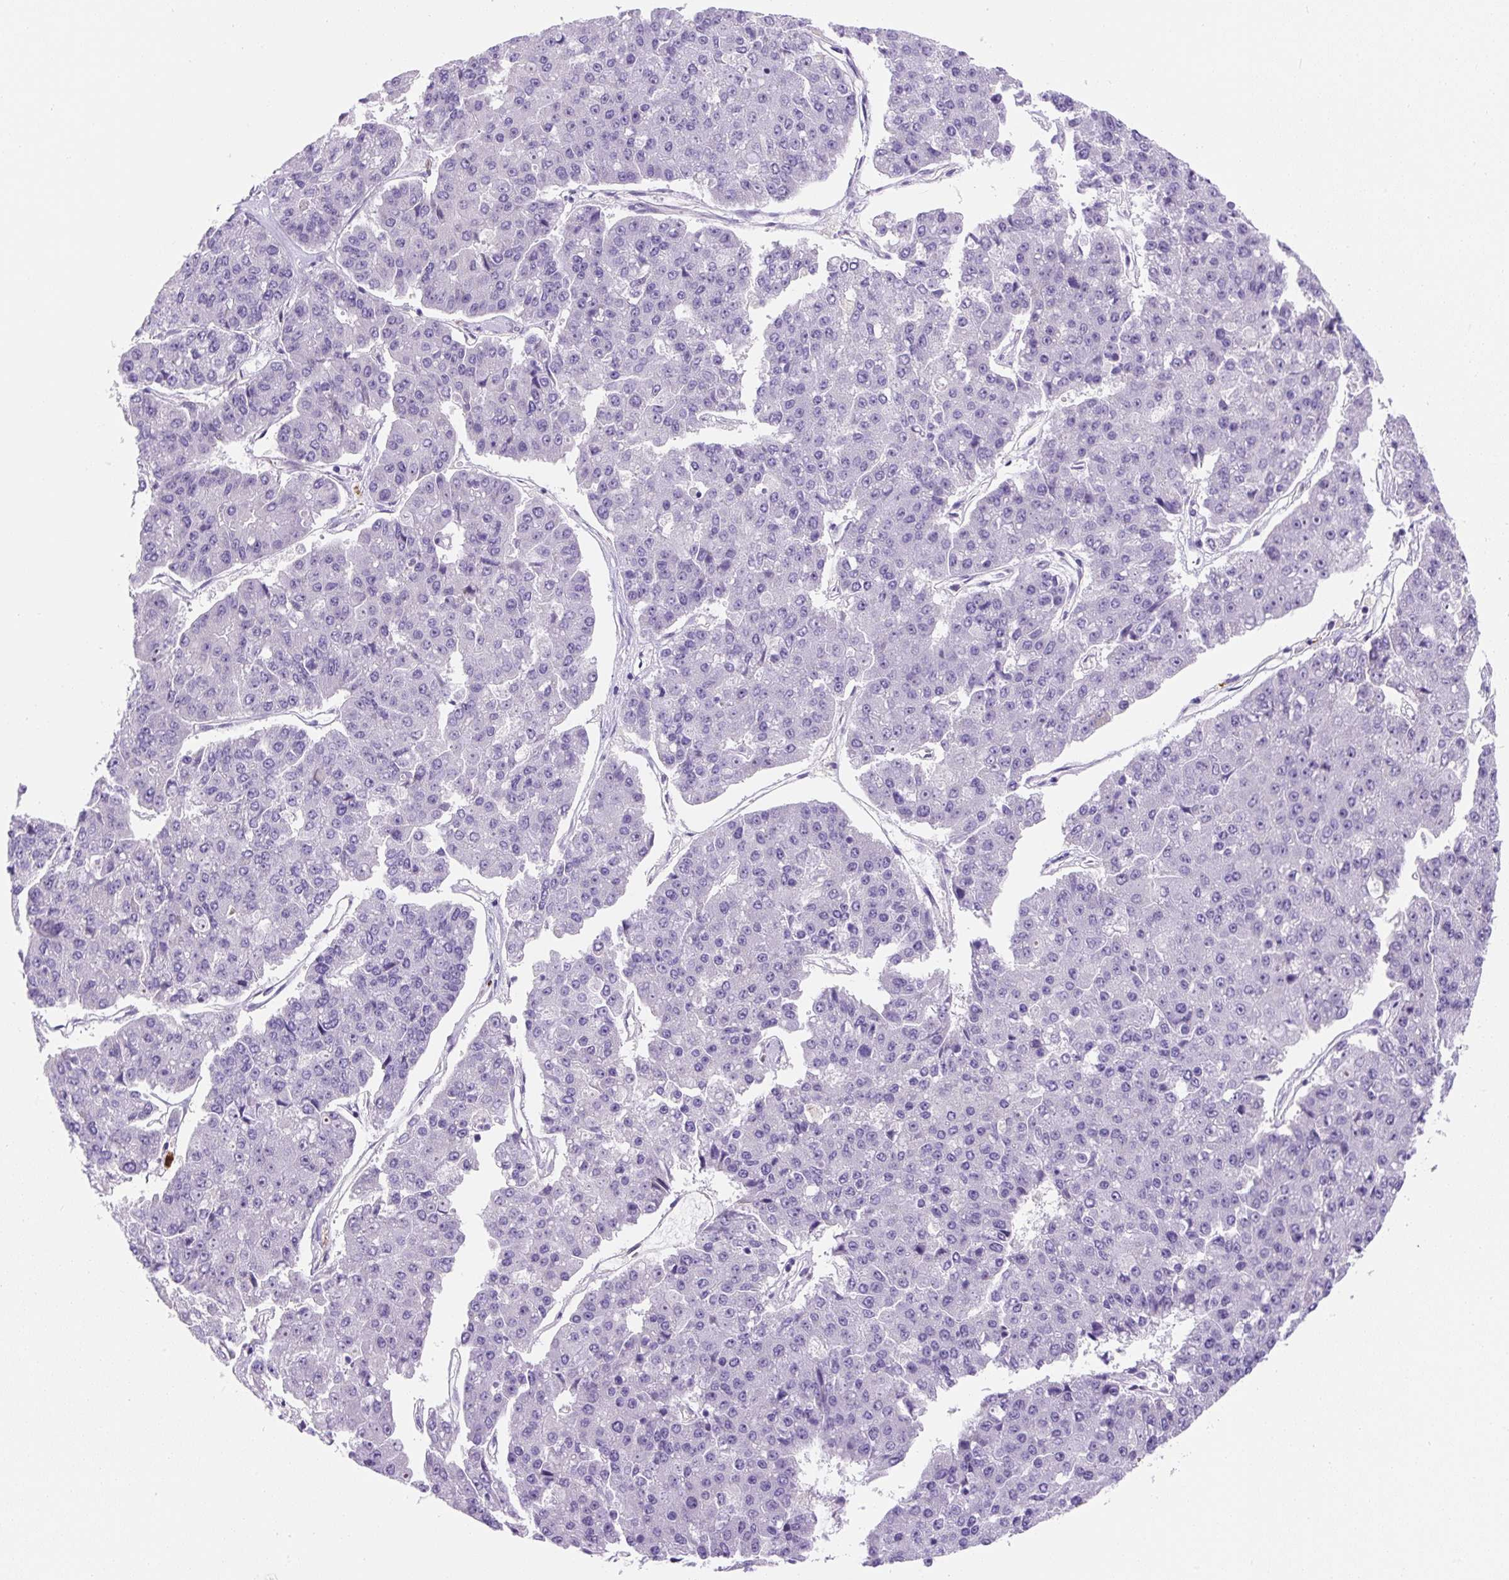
{"staining": {"intensity": "negative", "quantity": "none", "location": "none"}, "tissue": "pancreatic cancer", "cell_type": "Tumor cells", "image_type": "cancer", "snomed": [{"axis": "morphology", "description": "Adenocarcinoma, NOS"}, {"axis": "topography", "description": "Pancreas"}], "caption": "The histopathology image demonstrates no significant expression in tumor cells of adenocarcinoma (pancreatic).", "gene": "ASB4", "patient": {"sex": "male", "age": 50}}